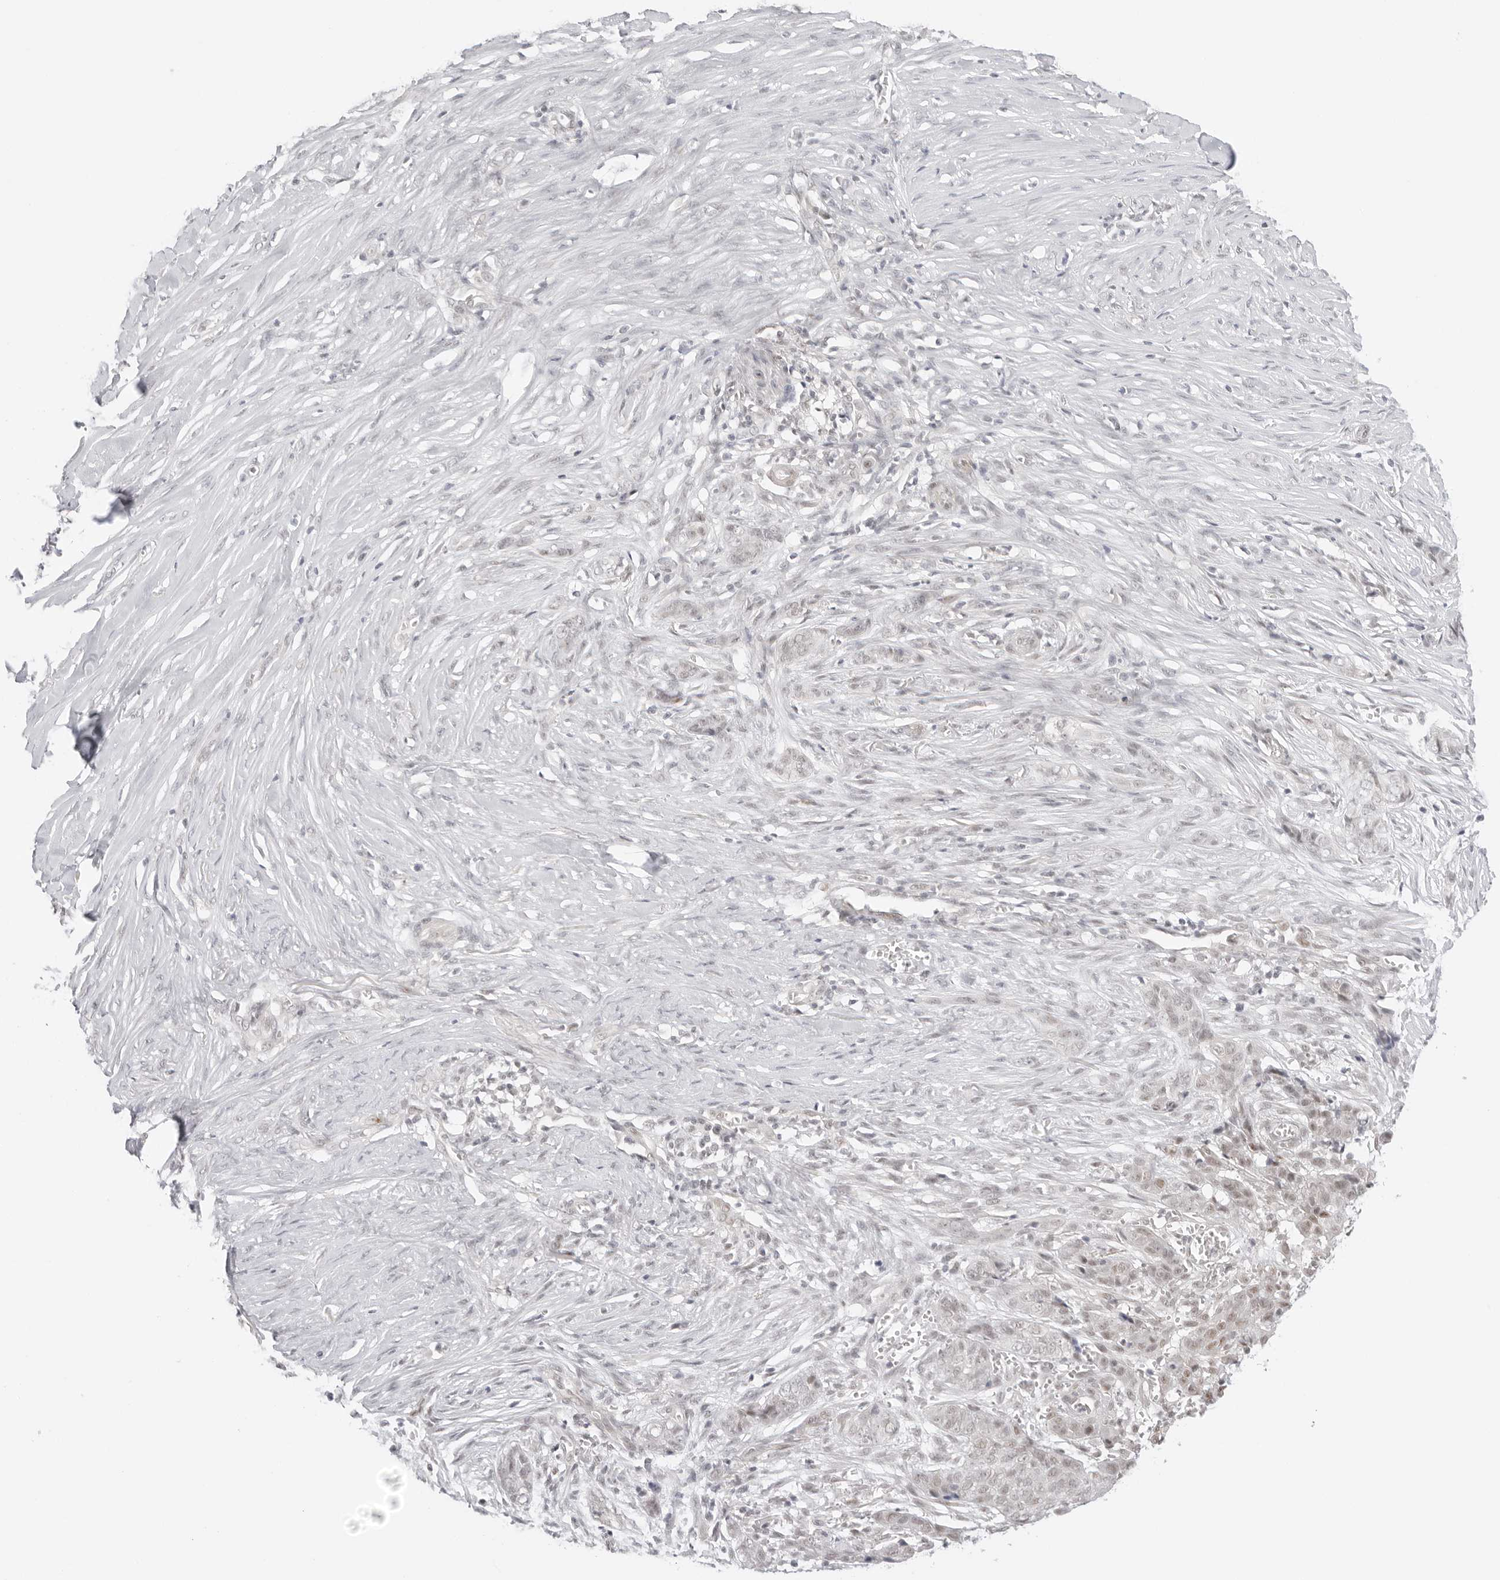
{"staining": {"intensity": "weak", "quantity": "25%-75%", "location": "nuclear"}, "tissue": "skin cancer", "cell_type": "Tumor cells", "image_type": "cancer", "snomed": [{"axis": "morphology", "description": "Basal cell carcinoma"}, {"axis": "topography", "description": "Skin"}], "caption": "Immunohistochemistry (IHC) image of neoplastic tissue: human skin cancer (basal cell carcinoma) stained using immunohistochemistry (IHC) displays low levels of weak protein expression localized specifically in the nuclear of tumor cells, appearing as a nuclear brown color.", "gene": "MED18", "patient": {"sex": "female", "age": 64}}